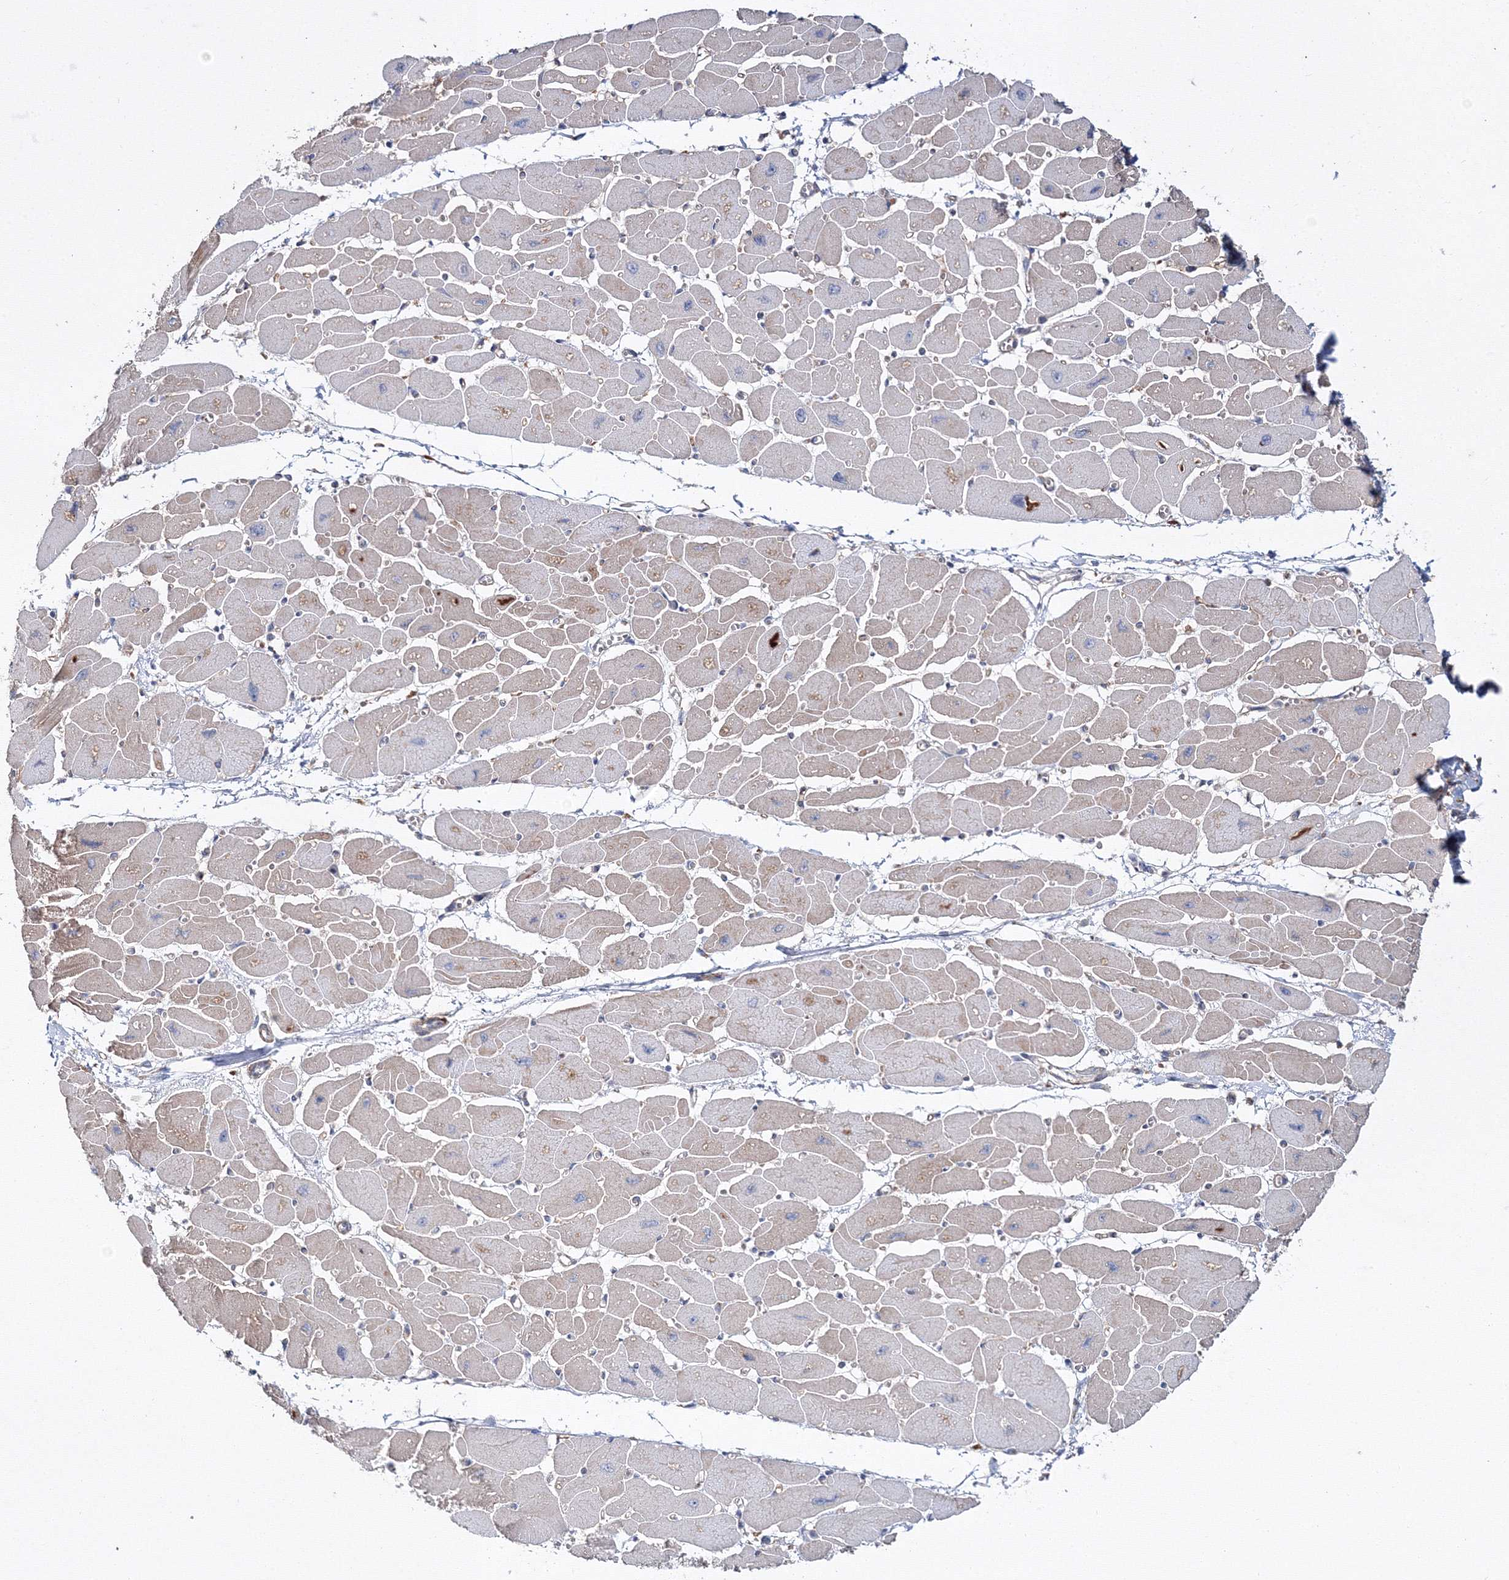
{"staining": {"intensity": "moderate", "quantity": "25%-75%", "location": "cytoplasmic/membranous"}, "tissue": "heart muscle", "cell_type": "Cardiomyocytes", "image_type": "normal", "snomed": [{"axis": "morphology", "description": "Normal tissue, NOS"}, {"axis": "topography", "description": "Heart"}], "caption": "Immunohistochemistry (DAB) staining of unremarkable heart muscle displays moderate cytoplasmic/membranous protein expression in about 25%-75% of cardiomyocytes. (DAB (3,3'-diaminobenzidine) IHC with brightfield microscopy, high magnification).", "gene": "DDO", "patient": {"sex": "female", "age": 54}}